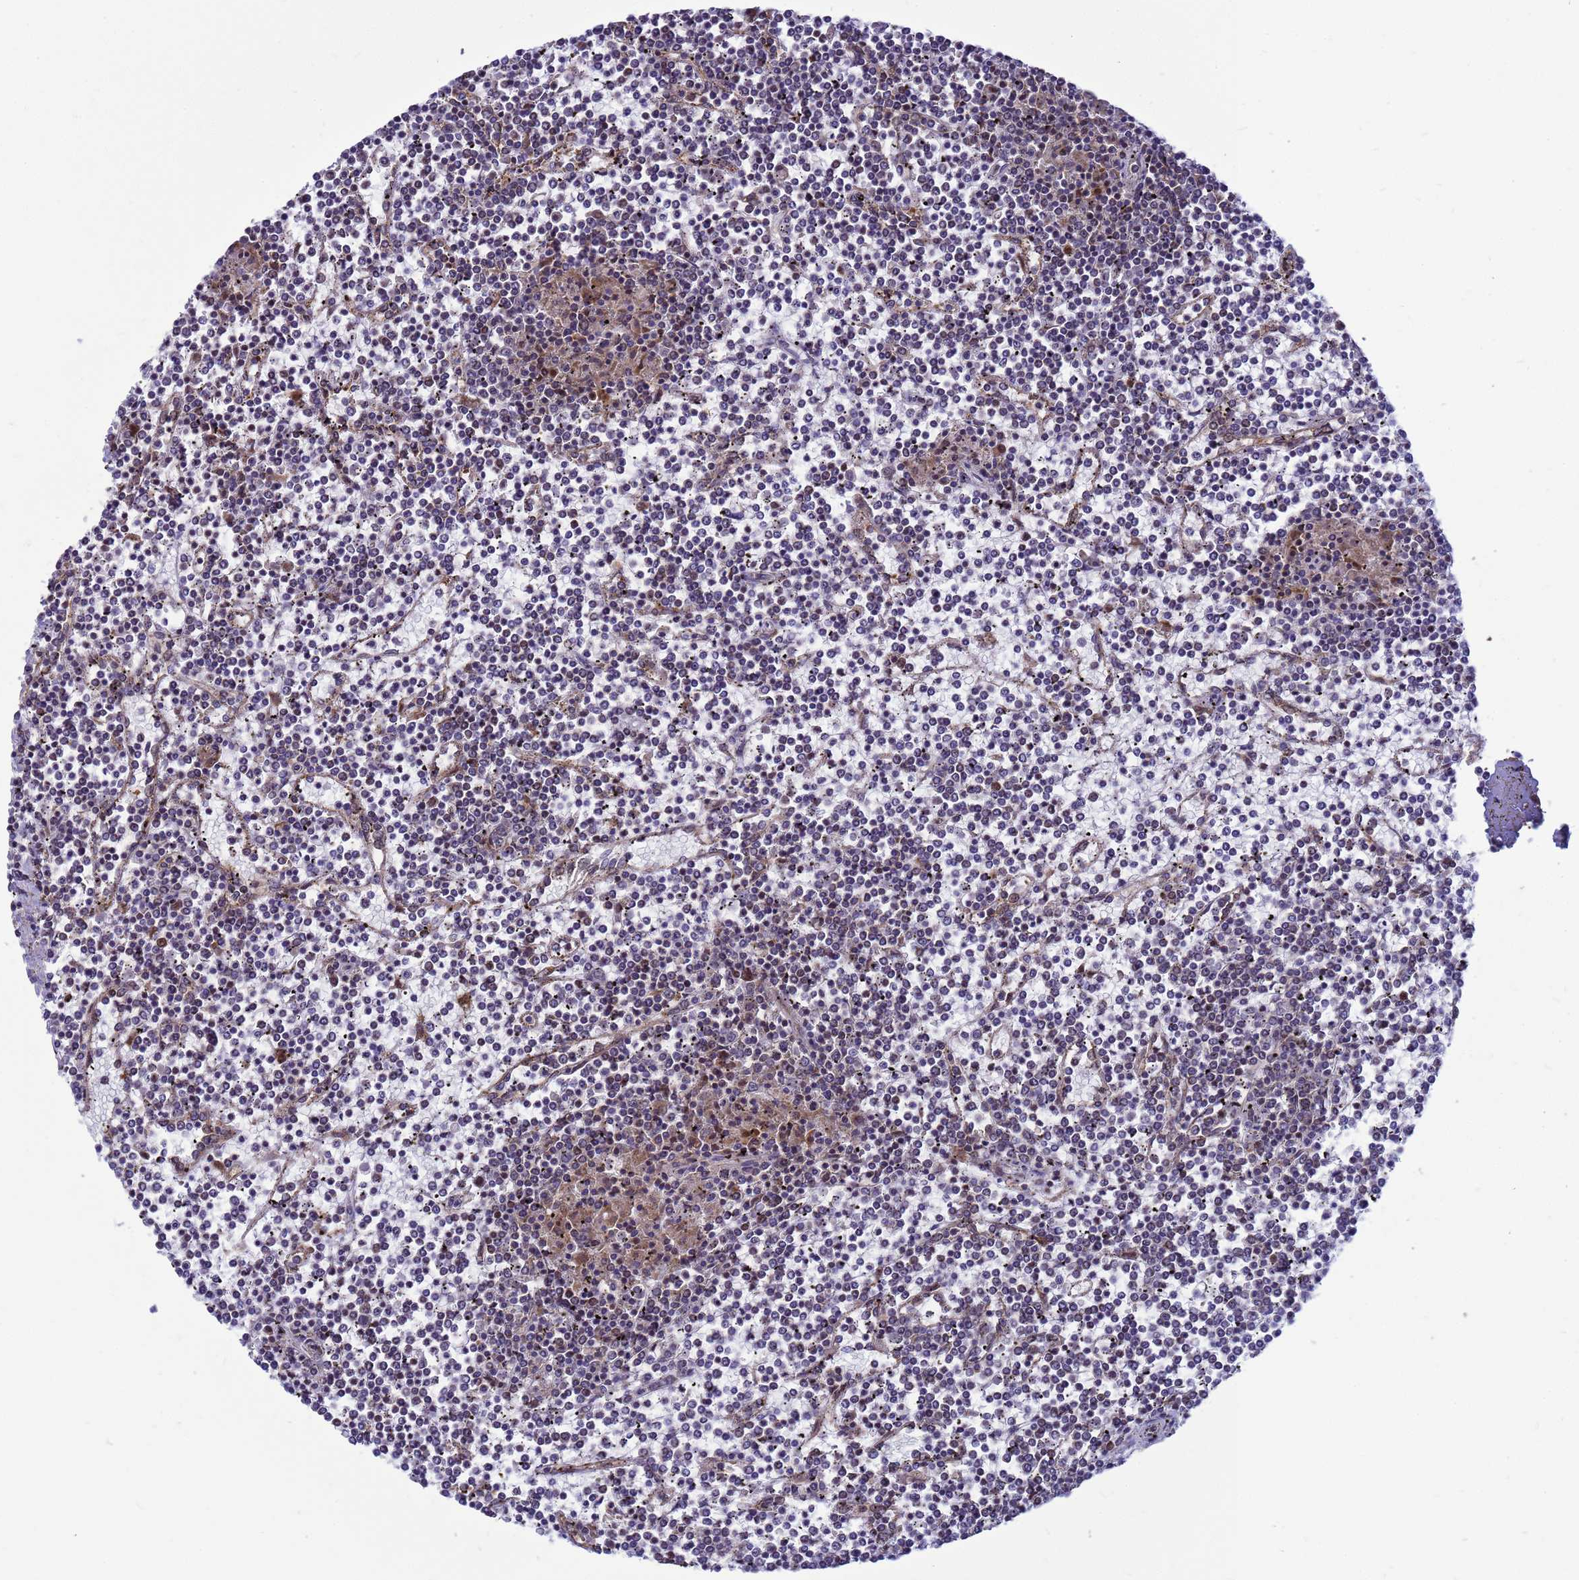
{"staining": {"intensity": "negative", "quantity": "none", "location": "none"}, "tissue": "lymphoma", "cell_type": "Tumor cells", "image_type": "cancer", "snomed": [{"axis": "morphology", "description": "Malignant lymphoma, non-Hodgkin's type, Low grade"}, {"axis": "topography", "description": "Spleen"}], "caption": "Immunohistochemistry (IHC) photomicrograph of neoplastic tissue: lymphoma stained with DAB (3,3'-diaminobenzidine) displays no significant protein staining in tumor cells.", "gene": "C12orf43", "patient": {"sex": "female", "age": 19}}